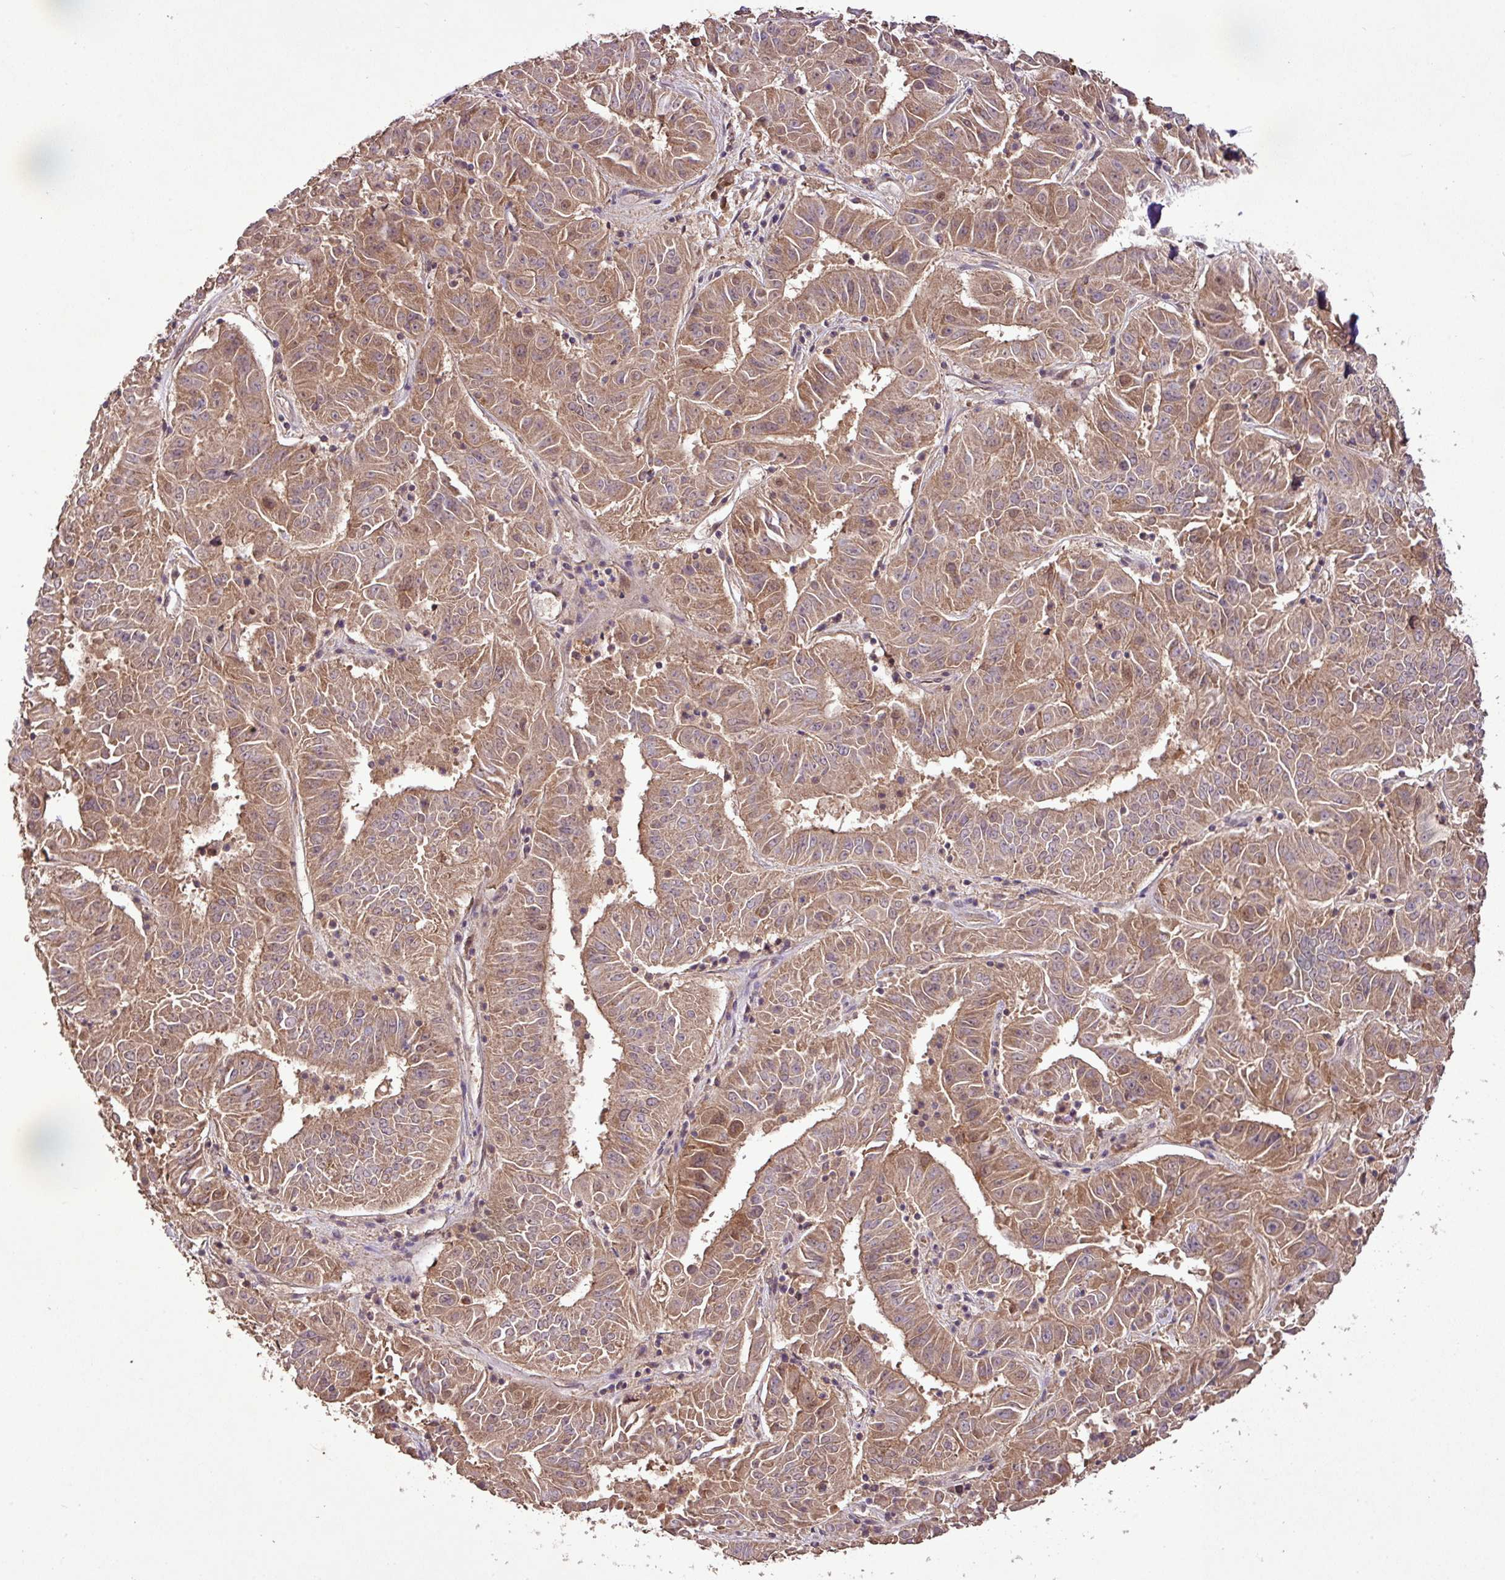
{"staining": {"intensity": "moderate", "quantity": ">75%", "location": "cytoplasmic/membranous"}, "tissue": "pancreatic cancer", "cell_type": "Tumor cells", "image_type": "cancer", "snomed": [{"axis": "morphology", "description": "Adenocarcinoma, NOS"}, {"axis": "topography", "description": "Pancreas"}], "caption": "Protein expression analysis of human pancreatic cancer reveals moderate cytoplasmic/membranous staining in about >75% of tumor cells.", "gene": "FAIM", "patient": {"sex": "male", "age": 63}}